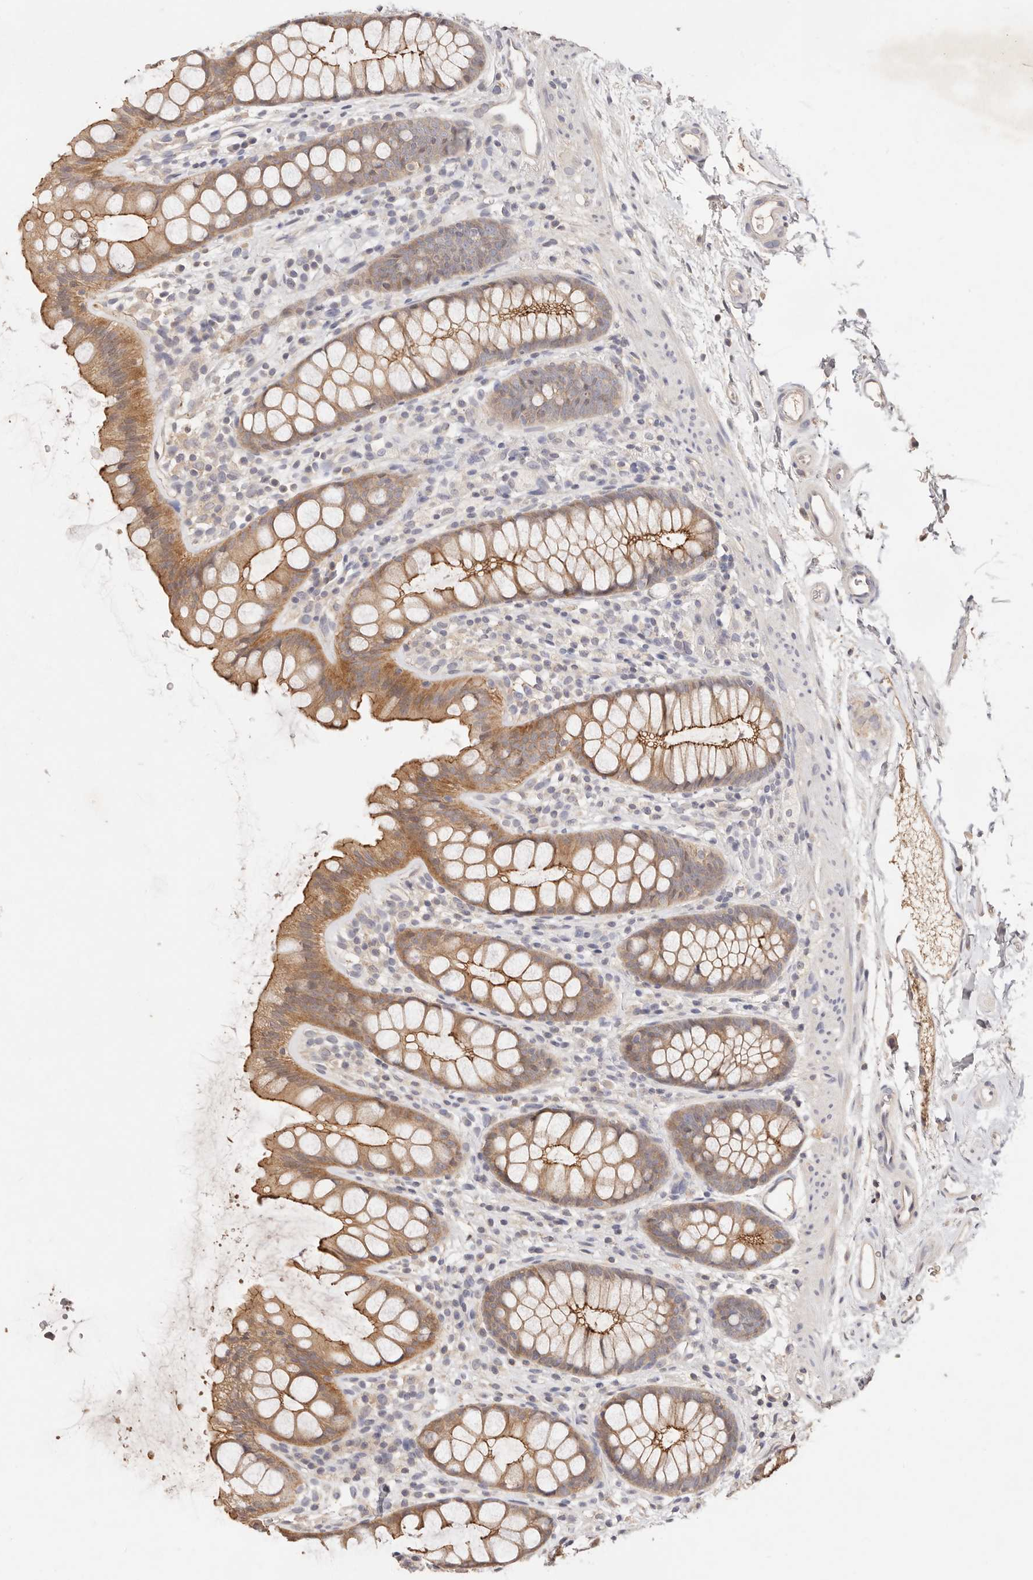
{"staining": {"intensity": "moderate", "quantity": ">75%", "location": "cytoplasmic/membranous"}, "tissue": "rectum", "cell_type": "Glandular cells", "image_type": "normal", "snomed": [{"axis": "morphology", "description": "Normal tissue, NOS"}, {"axis": "topography", "description": "Rectum"}], "caption": "IHC of benign rectum shows medium levels of moderate cytoplasmic/membranous expression in approximately >75% of glandular cells. Nuclei are stained in blue.", "gene": "CXADR", "patient": {"sex": "female", "age": 65}}